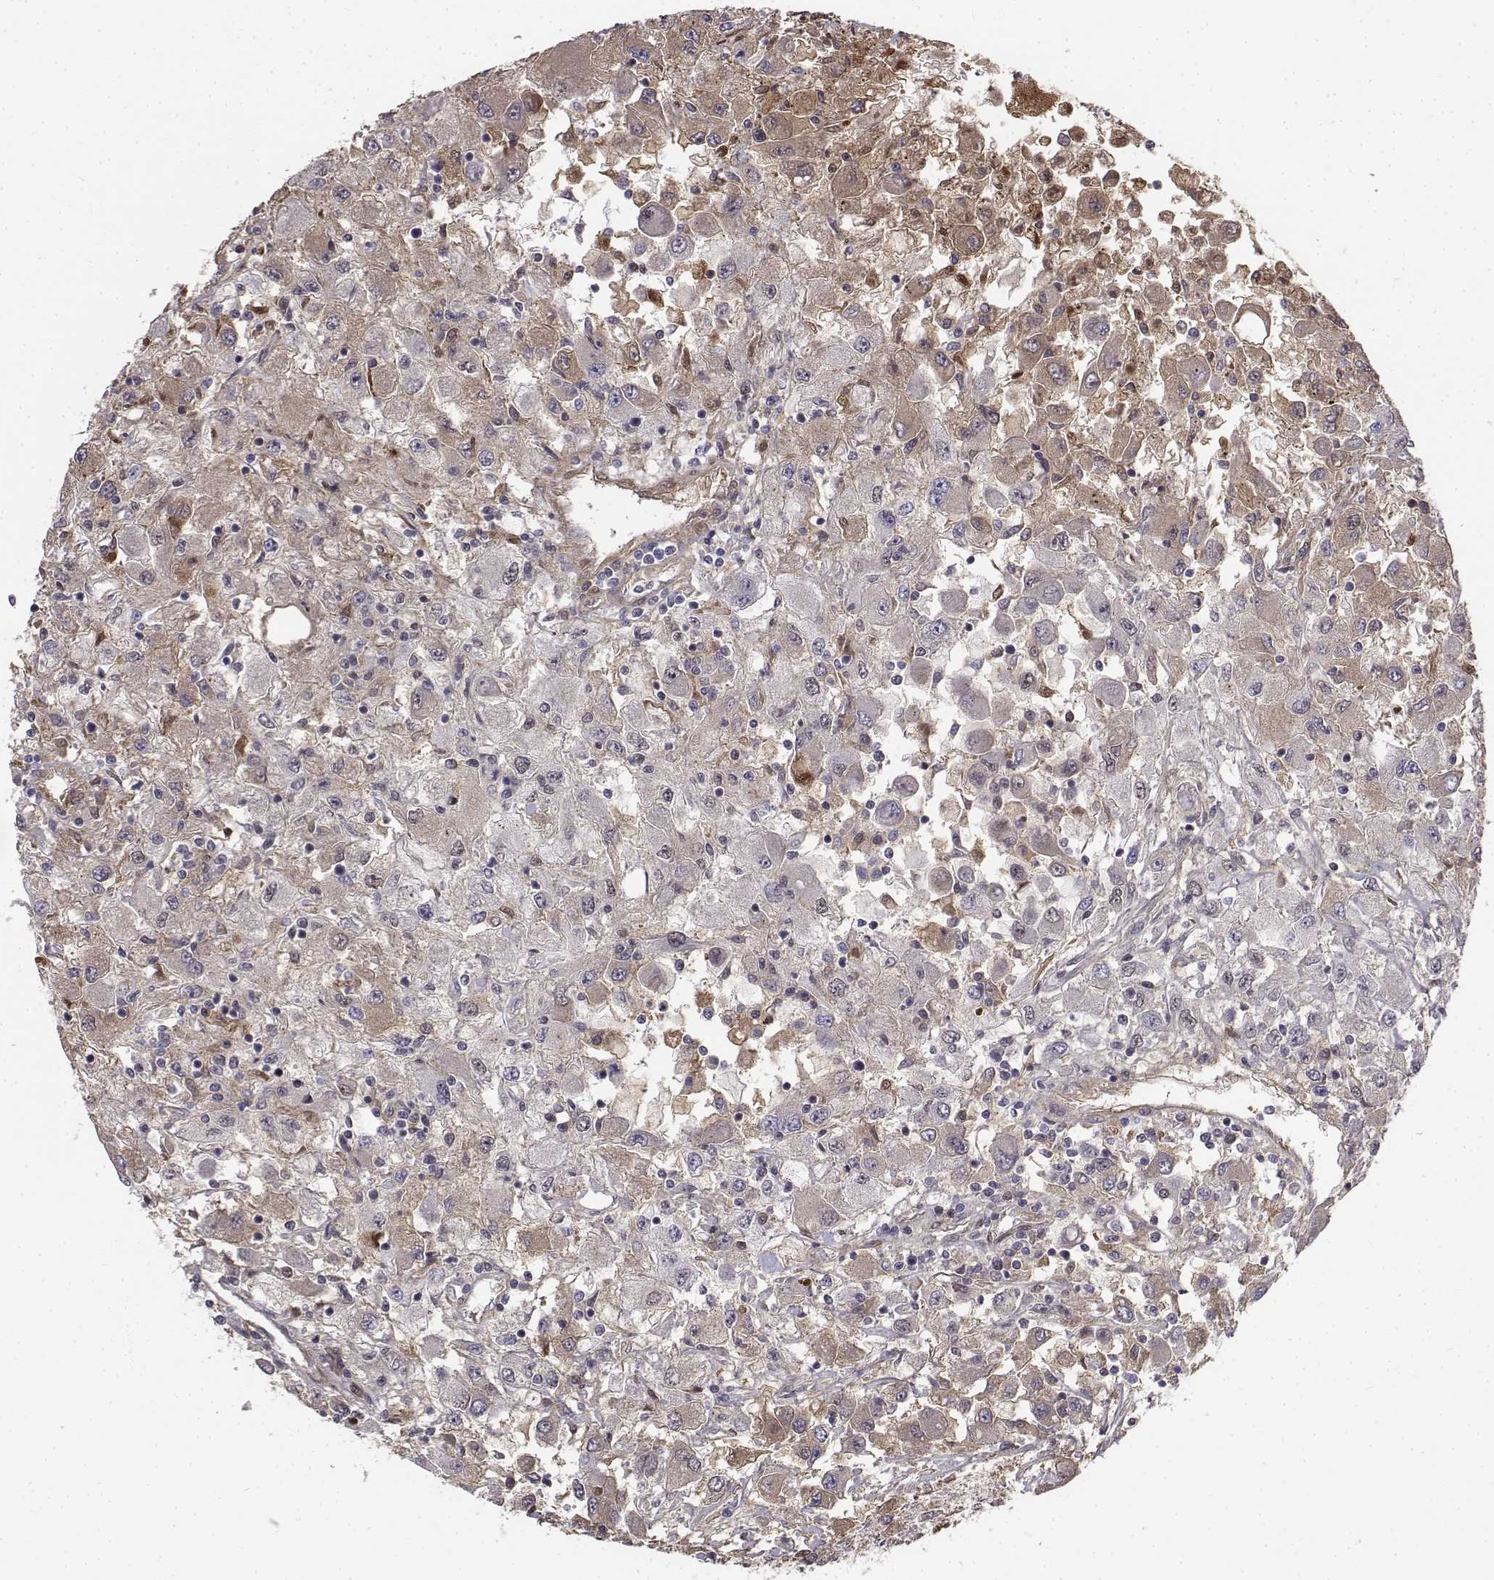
{"staining": {"intensity": "negative", "quantity": "none", "location": "none"}, "tissue": "renal cancer", "cell_type": "Tumor cells", "image_type": "cancer", "snomed": [{"axis": "morphology", "description": "Adenocarcinoma, NOS"}, {"axis": "topography", "description": "Kidney"}], "caption": "Renal cancer (adenocarcinoma) was stained to show a protein in brown. There is no significant staining in tumor cells.", "gene": "ITGA7", "patient": {"sex": "female", "age": 67}}